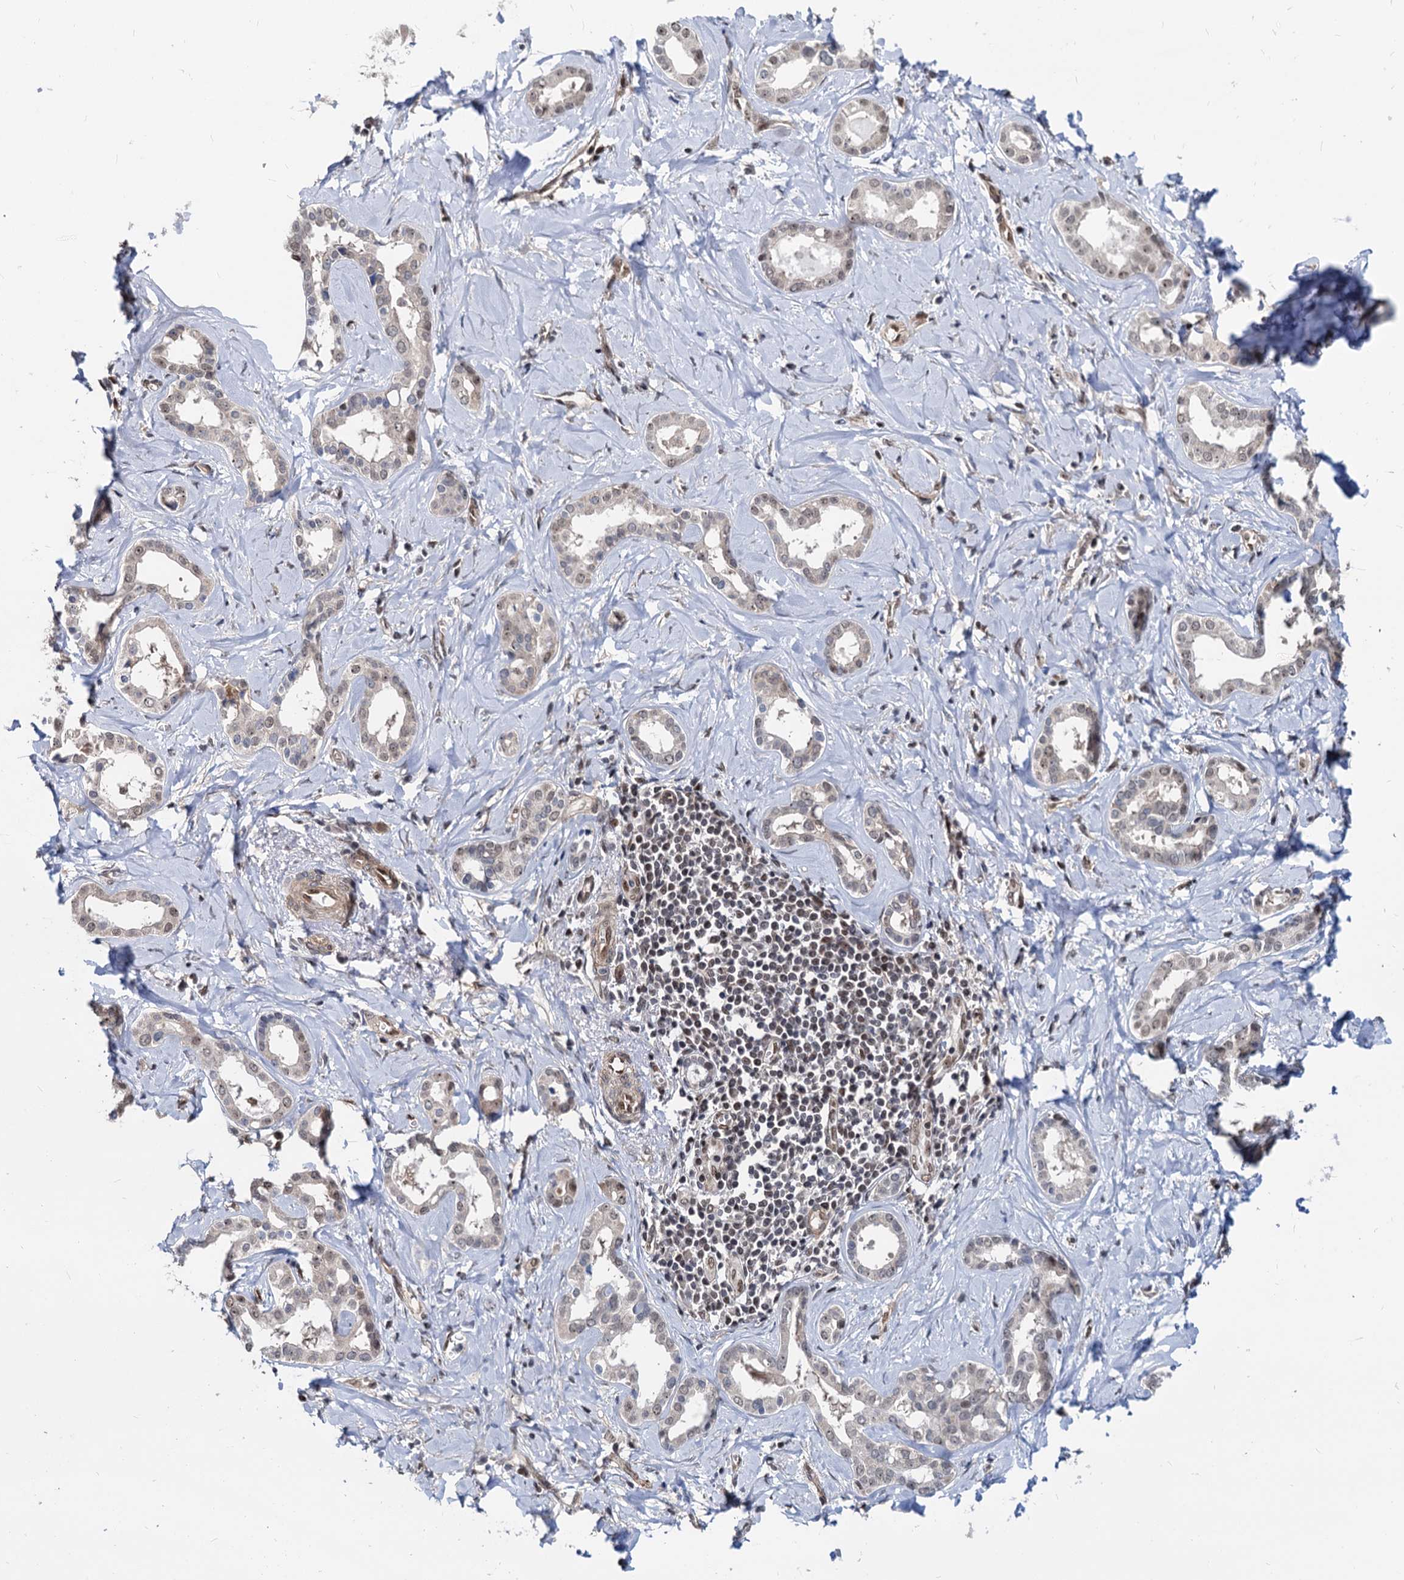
{"staining": {"intensity": "weak", "quantity": "25%-75%", "location": "nuclear"}, "tissue": "liver cancer", "cell_type": "Tumor cells", "image_type": "cancer", "snomed": [{"axis": "morphology", "description": "Cholangiocarcinoma"}, {"axis": "topography", "description": "Liver"}], "caption": "The histopathology image exhibits staining of liver cholangiocarcinoma, revealing weak nuclear protein positivity (brown color) within tumor cells. (DAB IHC, brown staining for protein, blue staining for nuclei).", "gene": "UBLCP1", "patient": {"sex": "female", "age": 77}}